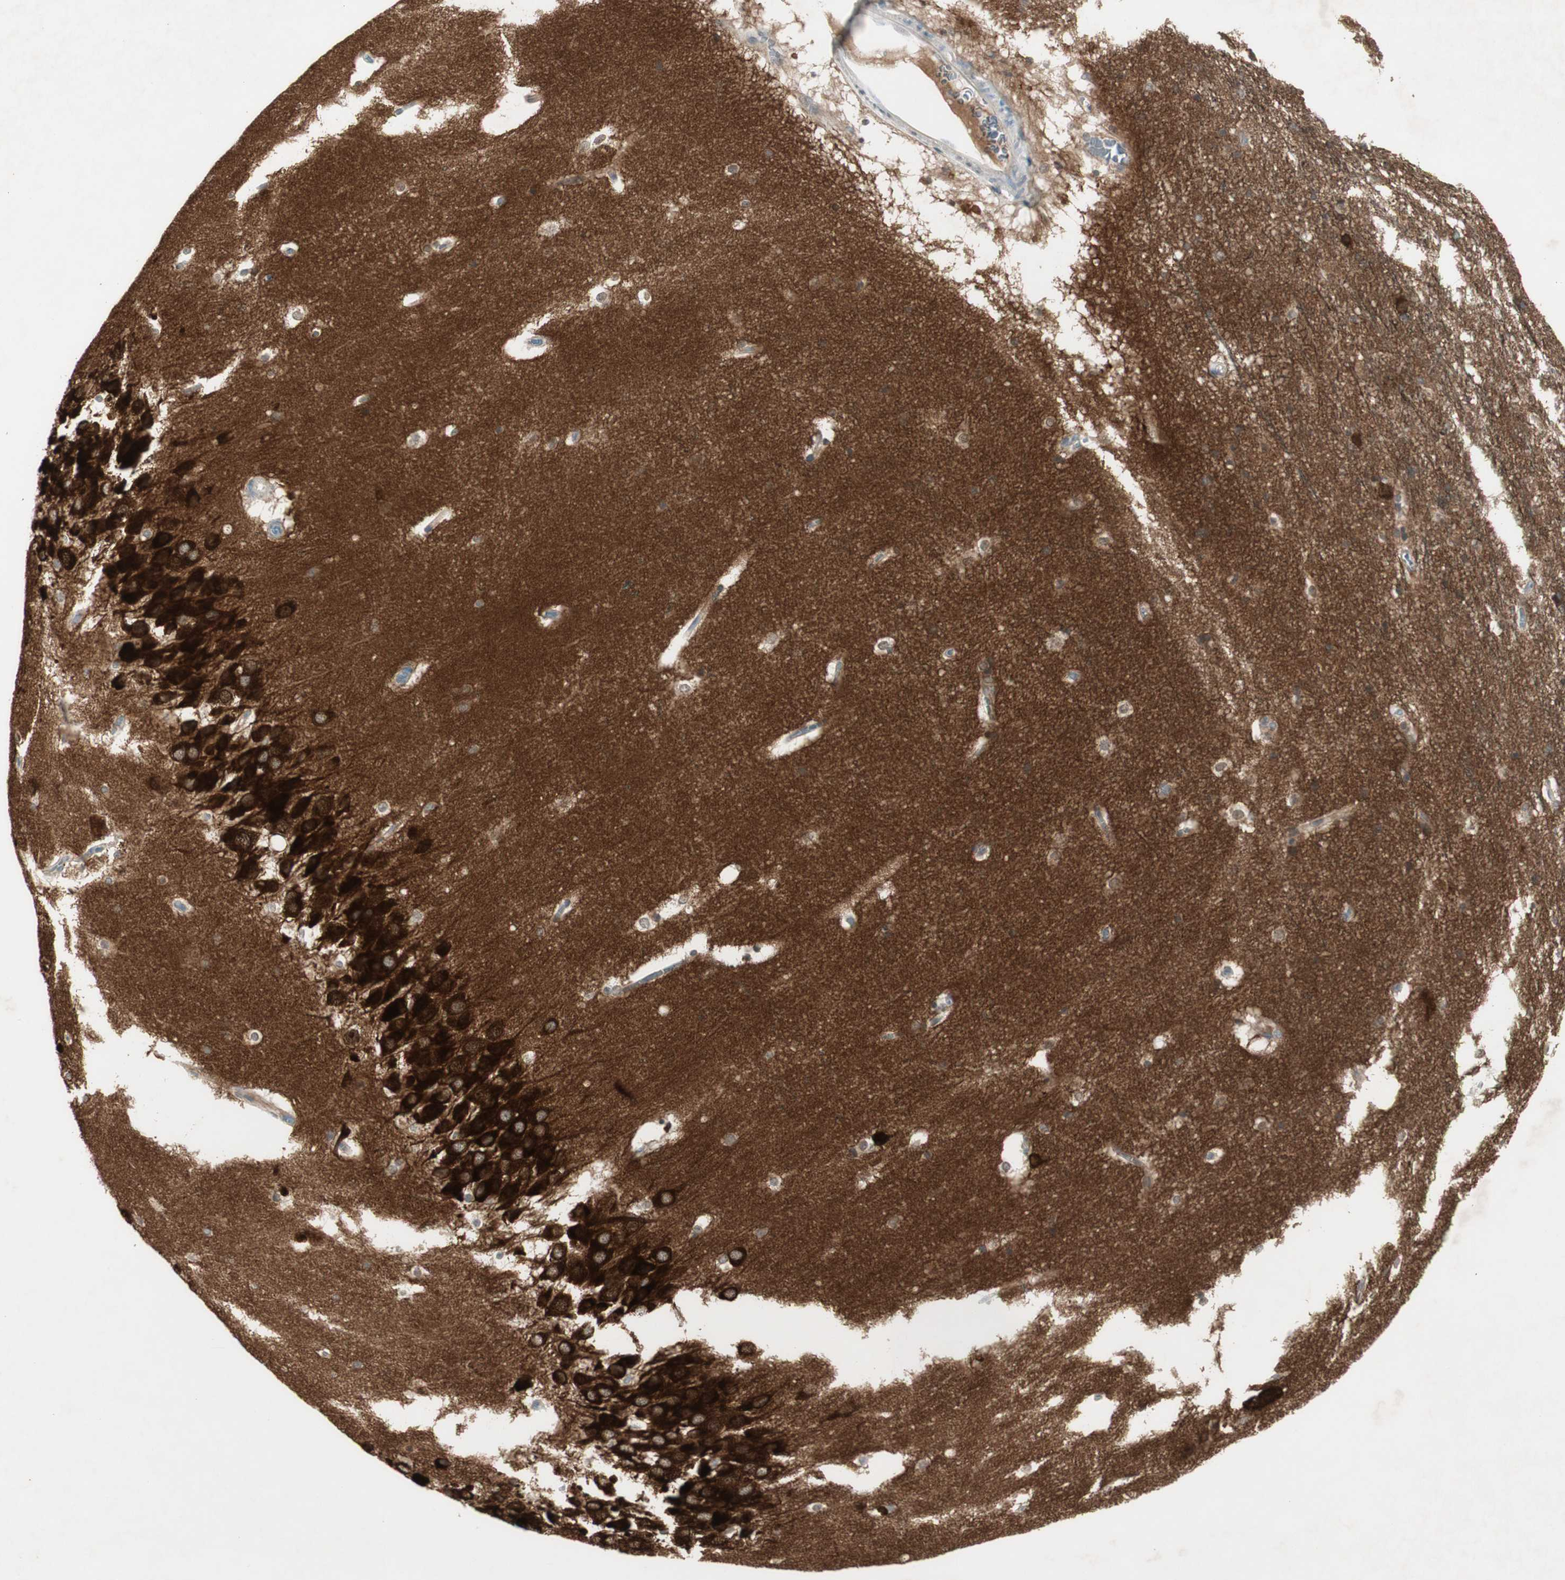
{"staining": {"intensity": "weak", "quantity": "25%-75%", "location": "cytoplasmic/membranous"}, "tissue": "hippocampus", "cell_type": "Glial cells", "image_type": "normal", "snomed": [{"axis": "morphology", "description": "Normal tissue, NOS"}, {"axis": "topography", "description": "Hippocampus"}], "caption": "DAB immunohistochemical staining of unremarkable human hippocampus reveals weak cytoplasmic/membranous protein staining in about 25%-75% of glial cells. Ihc stains the protein in brown and the nuclei are stained blue.", "gene": "MAPRE3", "patient": {"sex": "female", "age": 19}}